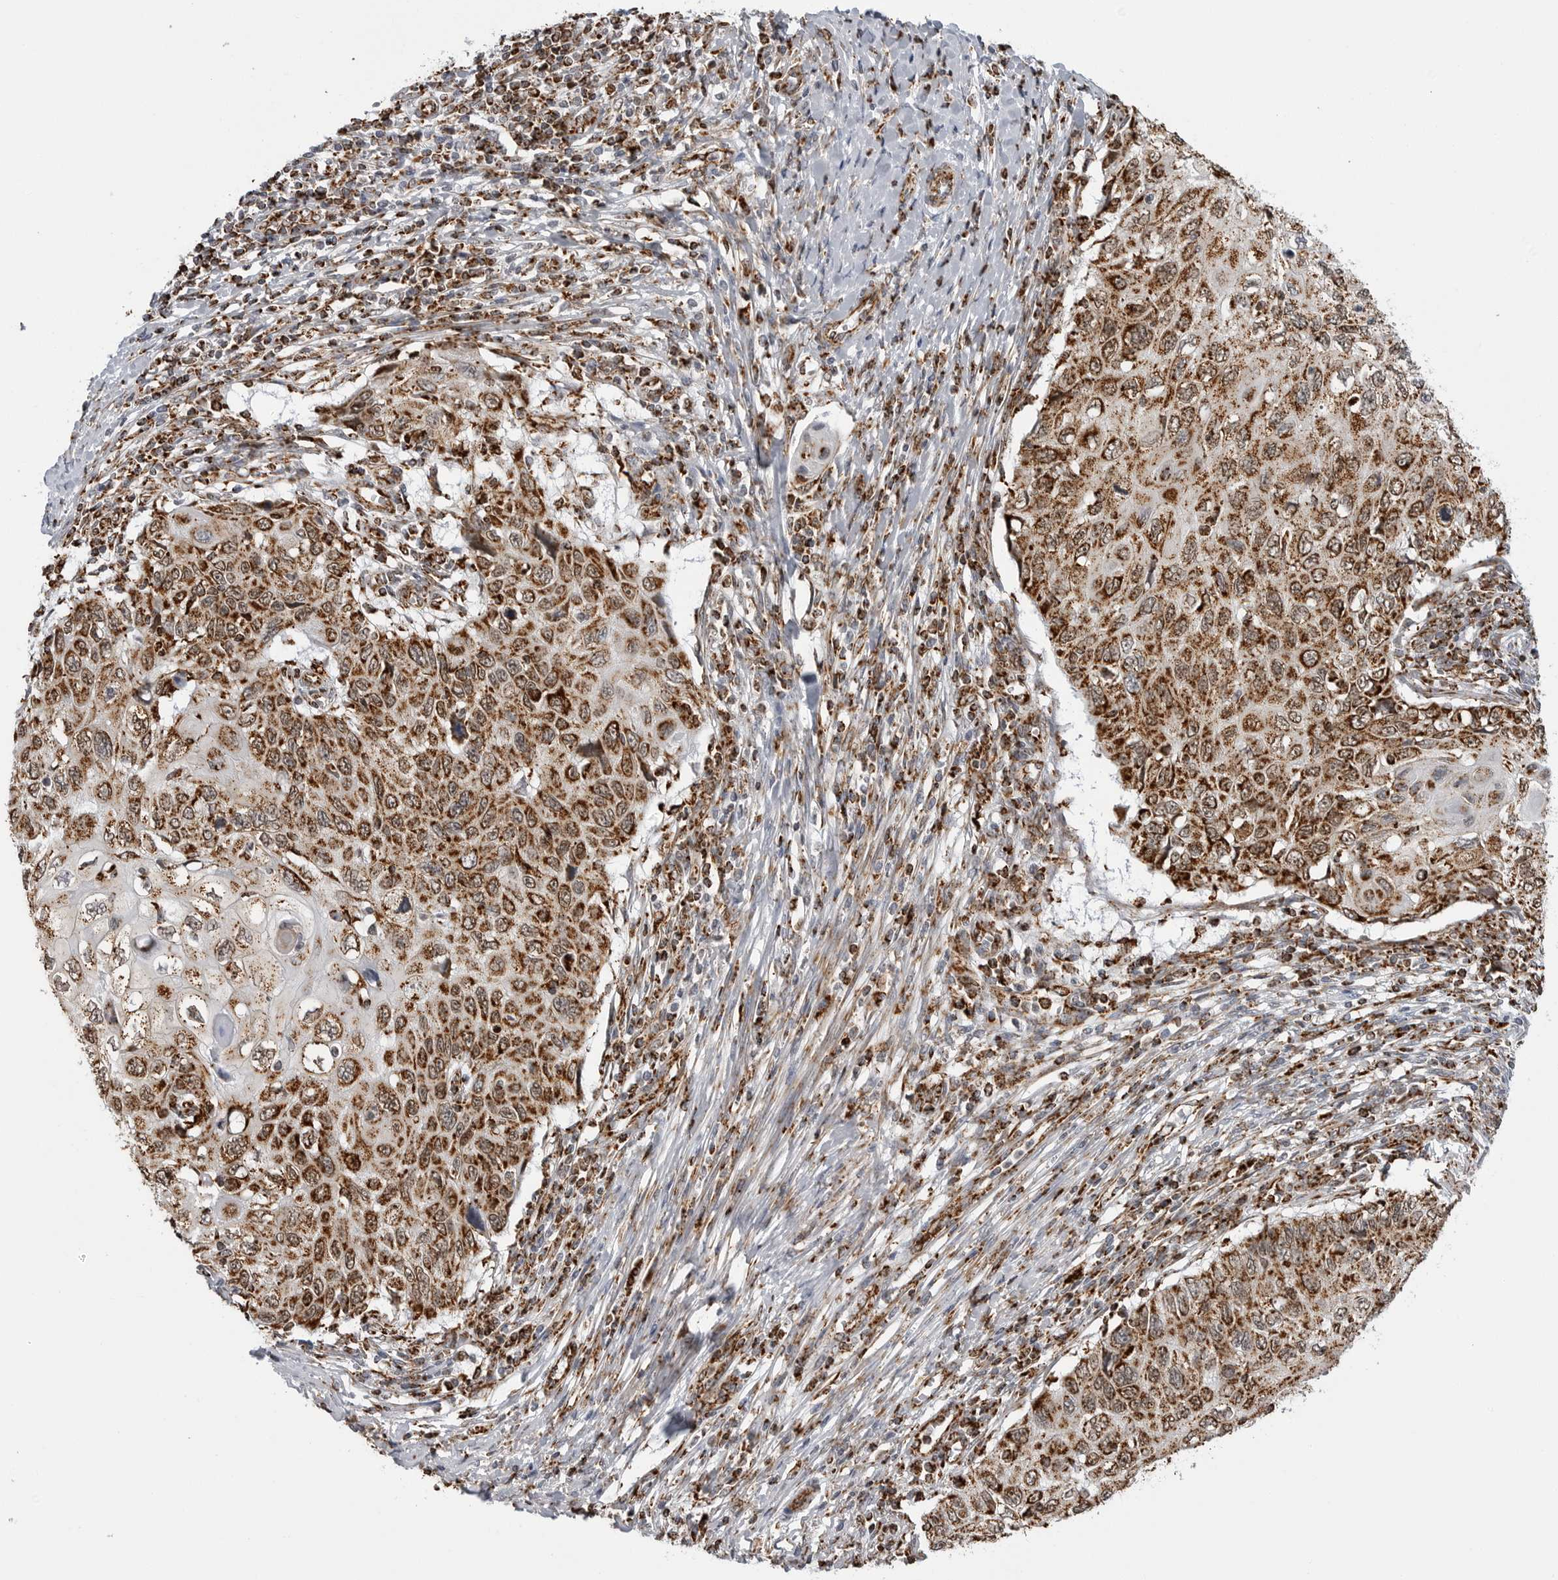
{"staining": {"intensity": "strong", "quantity": ">75%", "location": "cytoplasmic/membranous"}, "tissue": "cervical cancer", "cell_type": "Tumor cells", "image_type": "cancer", "snomed": [{"axis": "morphology", "description": "Squamous cell carcinoma, NOS"}, {"axis": "topography", "description": "Cervix"}], "caption": "DAB (3,3'-diaminobenzidine) immunohistochemical staining of human squamous cell carcinoma (cervical) reveals strong cytoplasmic/membranous protein staining in about >75% of tumor cells.", "gene": "COX5A", "patient": {"sex": "female", "age": 70}}